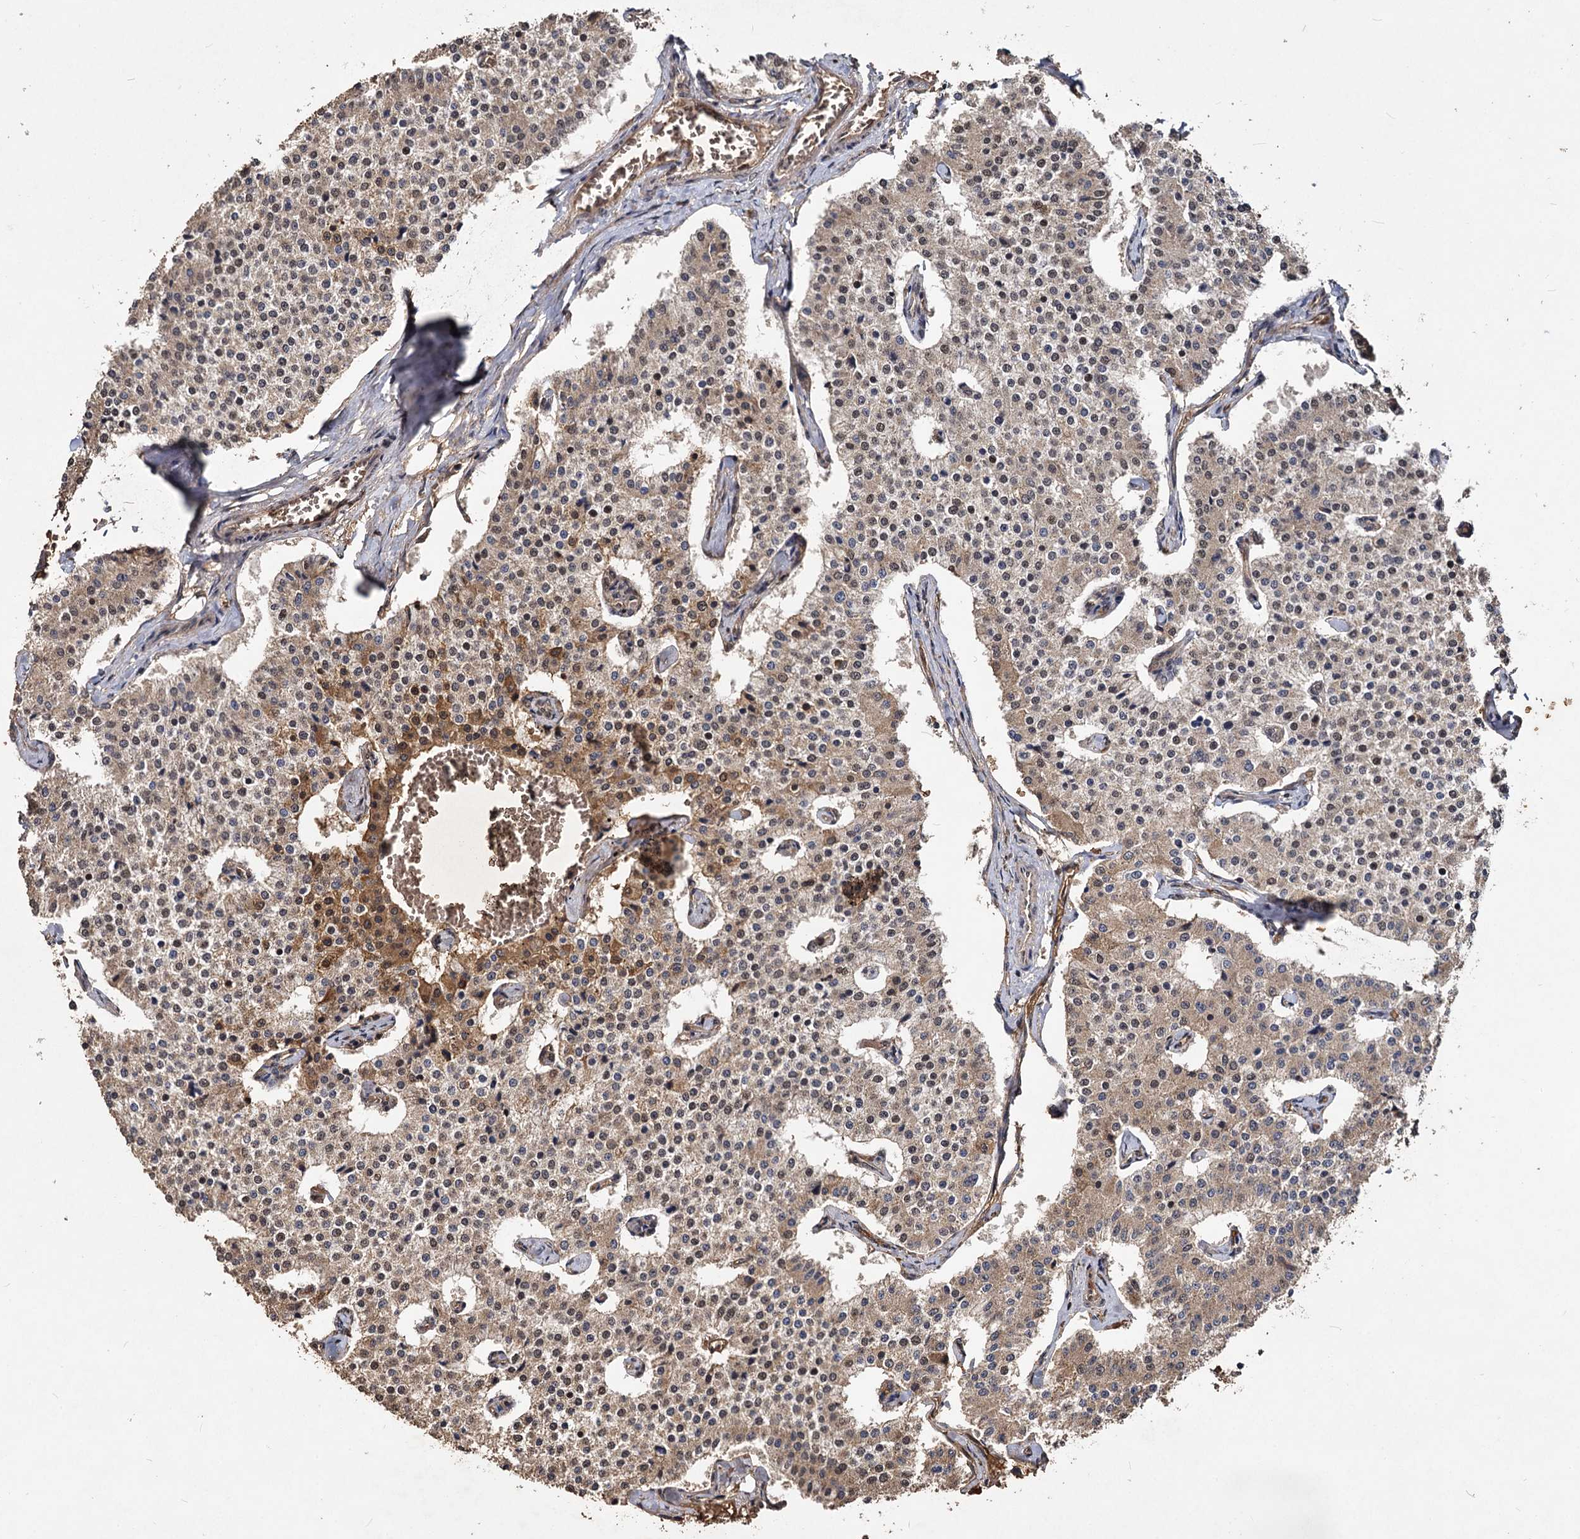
{"staining": {"intensity": "weak", "quantity": ">75%", "location": "cytoplasmic/membranous"}, "tissue": "carcinoid", "cell_type": "Tumor cells", "image_type": "cancer", "snomed": [{"axis": "morphology", "description": "Carcinoid, malignant, NOS"}, {"axis": "topography", "description": "Colon"}], "caption": "This histopathology image shows IHC staining of carcinoid, with low weak cytoplasmic/membranous expression in about >75% of tumor cells.", "gene": "VPS51", "patient": {"sex": "female", "age": 52}}